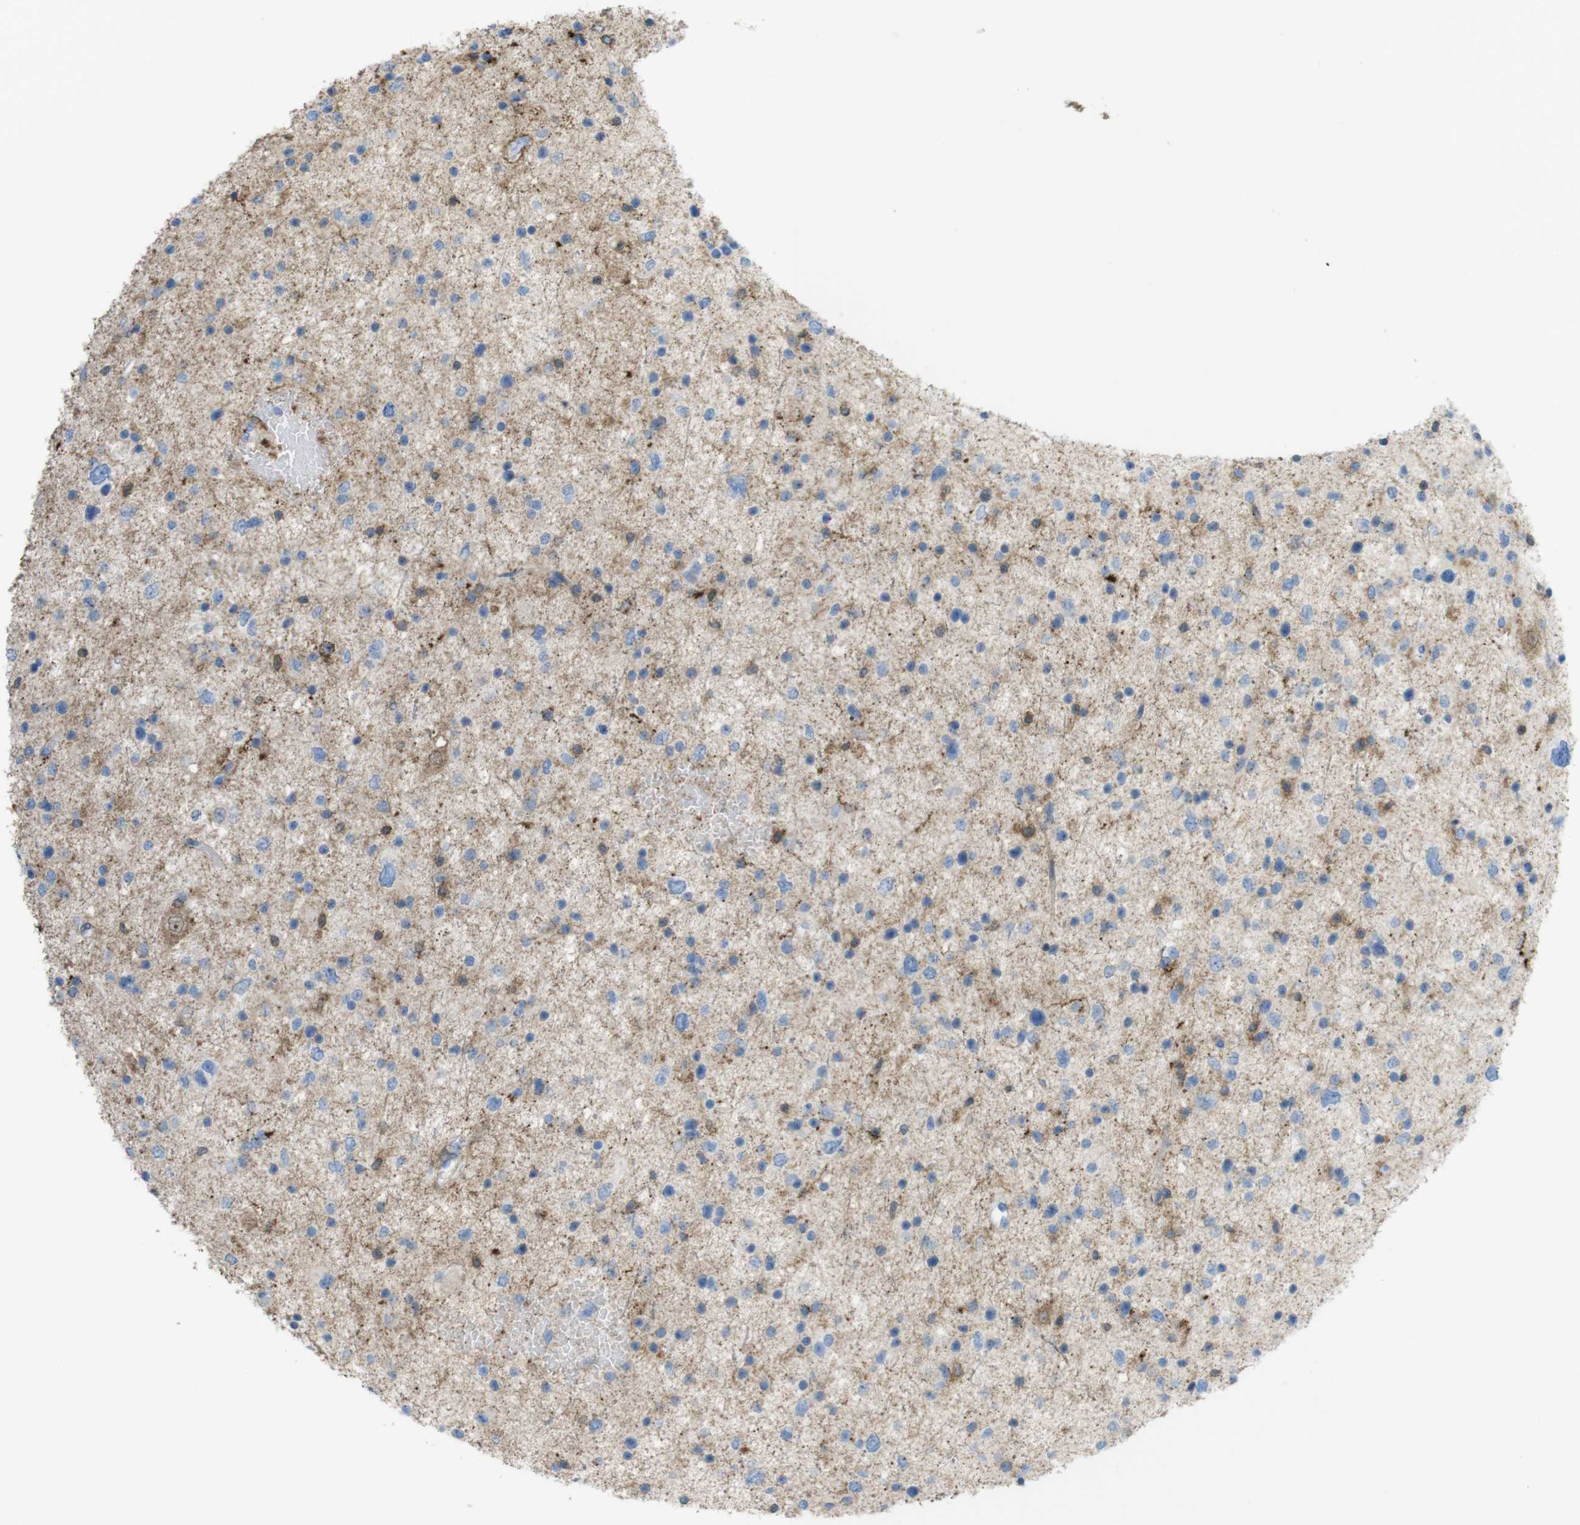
{"staining": {"intensity": "moderate", "quantity": "25%-75%", "location": "cytoplasmic/membranous"}, "tissue": "glioma", "cell_type": "Tumor cells", "image_type": "cancer", "snomed": [{"axis": "morphology", "description": "Glioma, malignant, Low grade"}, {"axis": "topography", "description": "Brain"}], "caption": "Immunohistochemical staining of human glioma reveals medium levels of moderate cytoplasmic/membranous staining in approximately 25%-75% of tumor cells.", "gene": "PRKCD", "patient": {"sex": "female", "age": 37}}